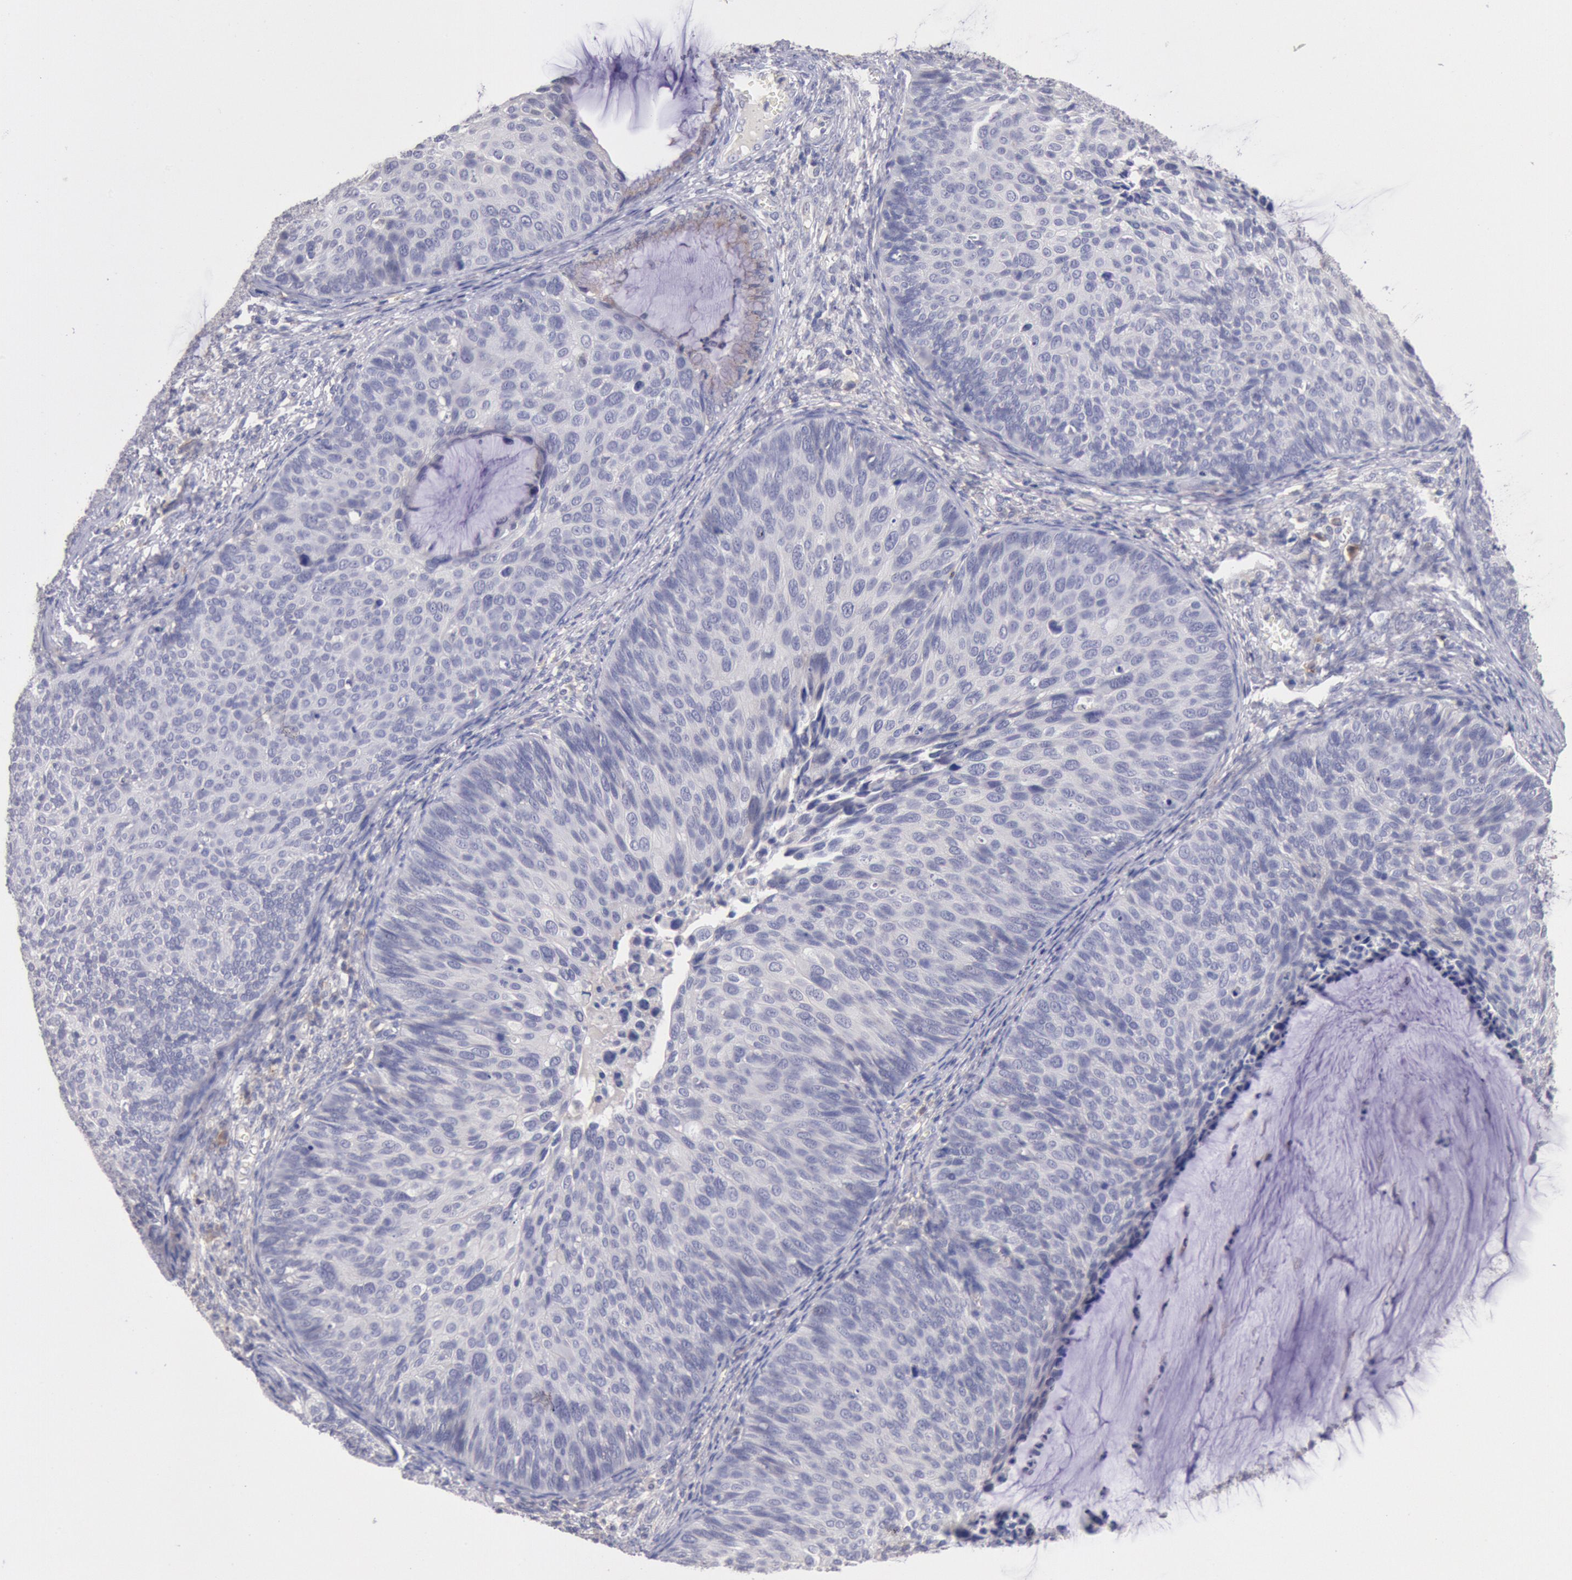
{"staining": {"intensity": "negative", "quantity": "none", "location": "none"}, "tissue": "cervical cancer", "cell_type": "Tumor cells", "image_type": "cancer", "snomed": [{"axis": "morphology", "description": "Squamous cell carcinoma, NOS"}, {"axis": "topography", "description": "Cervix"}], "caption": "An image of cervical cancer (squamous cell carcinoma) stained for a protein demonstrates no brown staining in tumor cells.", "gene": "GAL3ST1", "patient": {"sex": "female", "age": 36}}